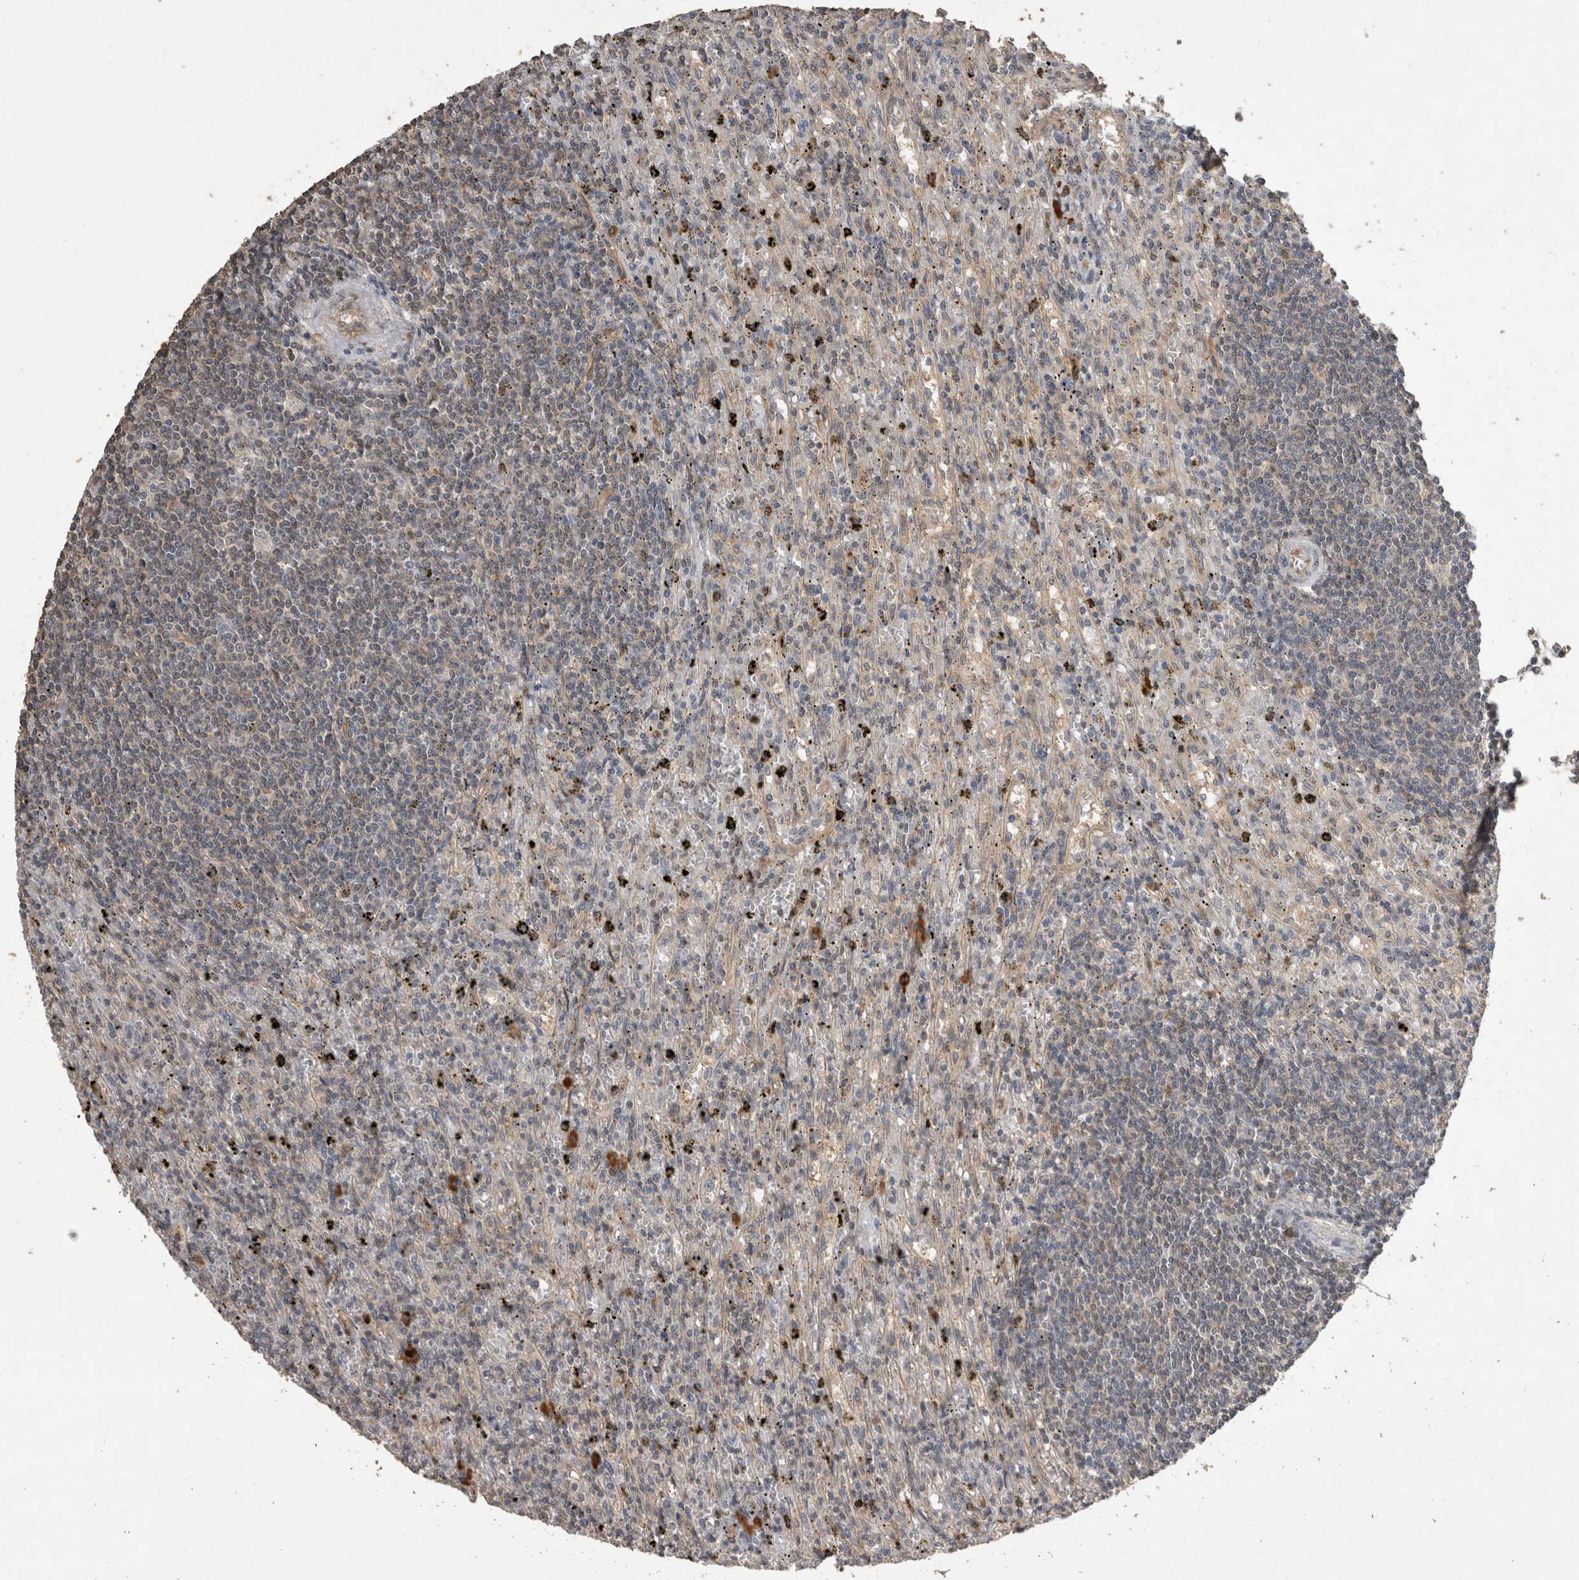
{"staining": {"intensity": "negative", "quantity": "none", "location": "none"}, "tissue": "lymphoma", "cell_type": "Tumor cells", "image_type": "cancer", "snomed": [{"axis": "morphology", "description": "Malignant lymphoma, non-Hodgkin's type, Low grade"}, {"axis": "topography", "description": "Spleen"}], "caption": "Tumor cells show no significant protein staining in lymphoma.", "gene": "RHPN1", "patient": {"sex": "male", "age": 76}}